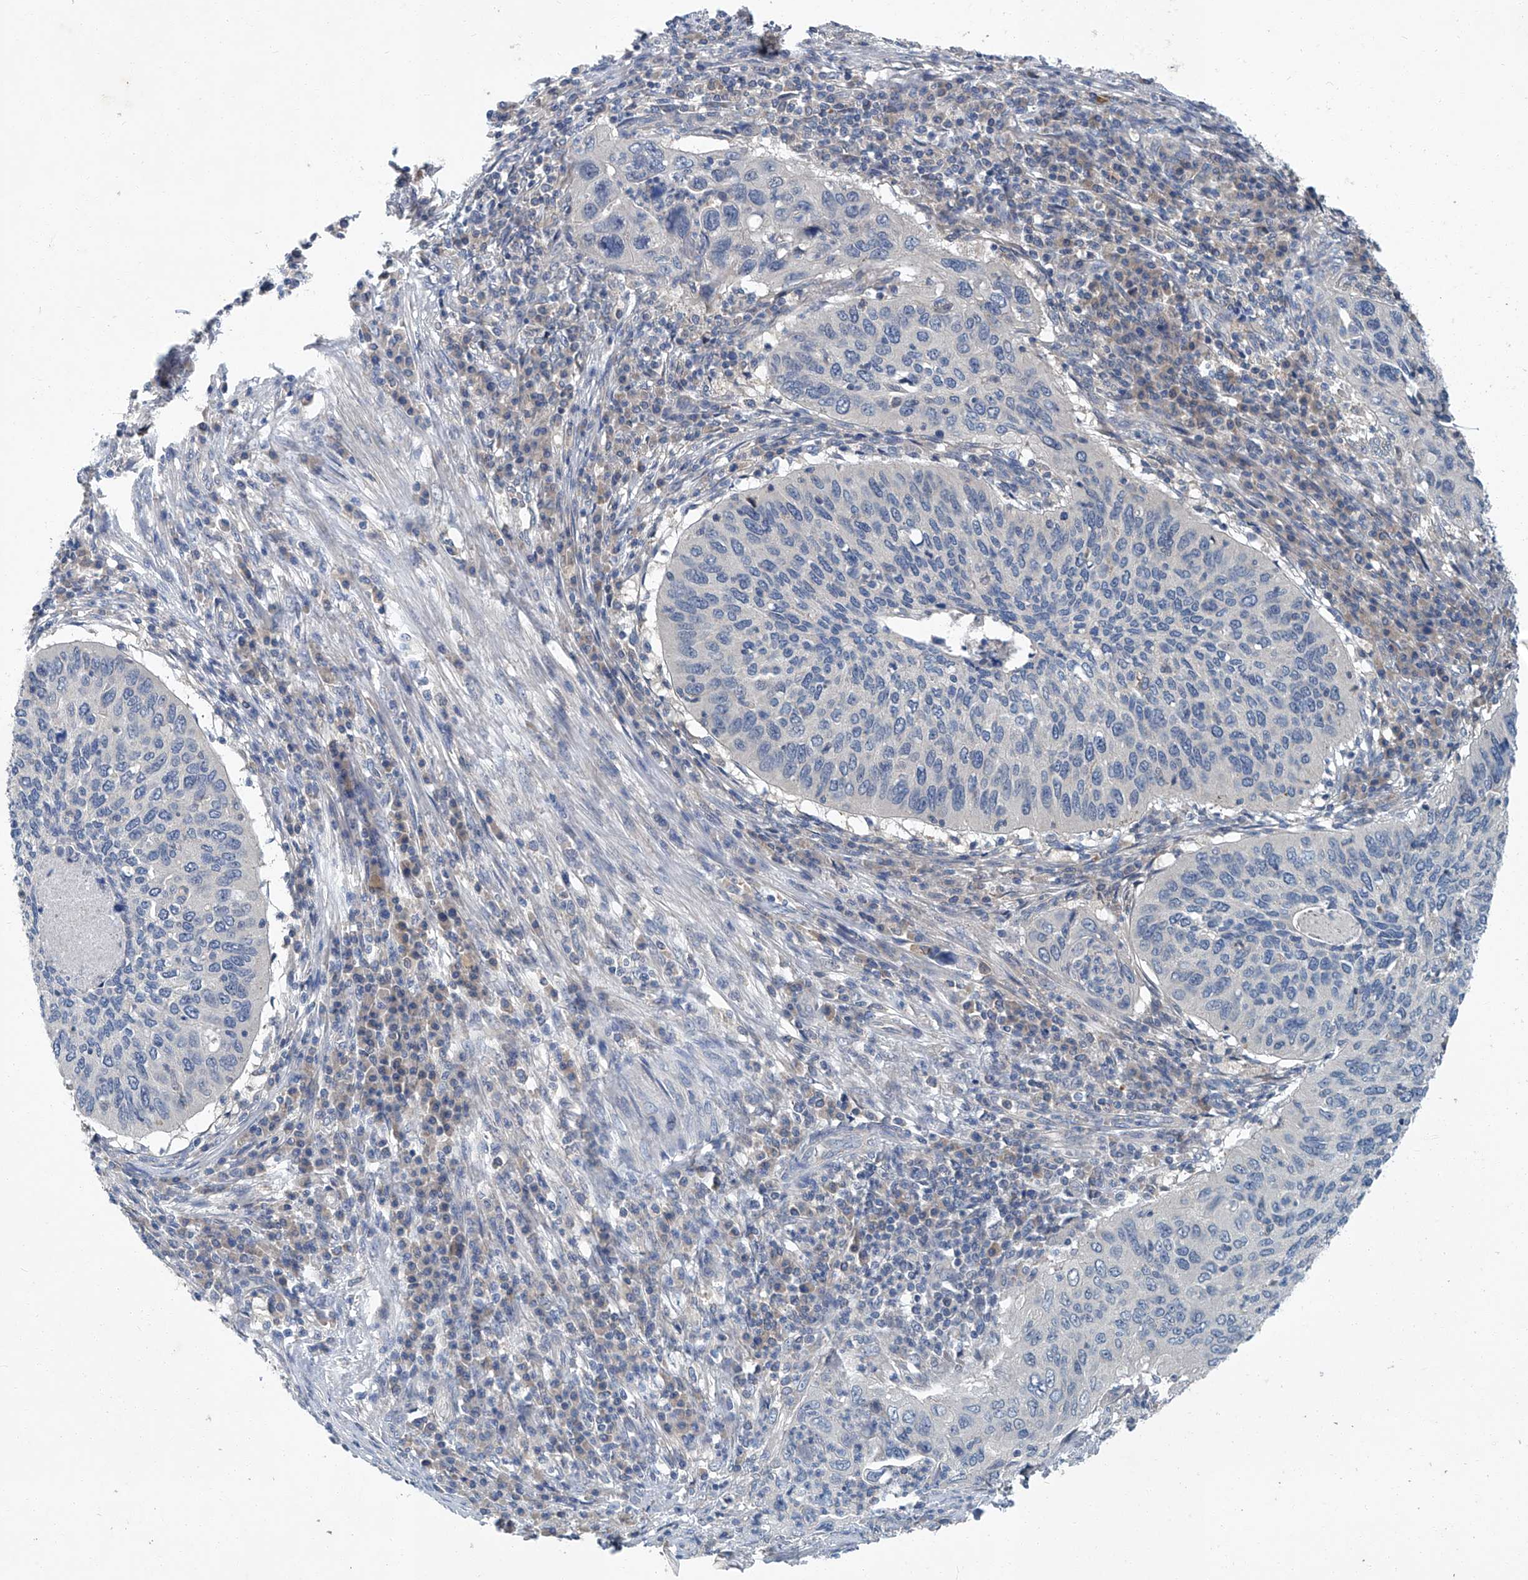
{"staining": {"intensity": "negative", "quantity": "none", "location": "none"}, "tissue": "cervical cancer", "cell_type": "Tumor cells", "image_type": "cancer", "snomed": [{"axis": "morphology", "description": "Squamous cell carcinoma, NOS"}, {"axis": "topography", "description": "Cervix"}], "caption": "Tumor cells show no significant staining in cervical cancer.", "gene": "ANKRD34A", "patient": {"sex": "female", "age": 38}}